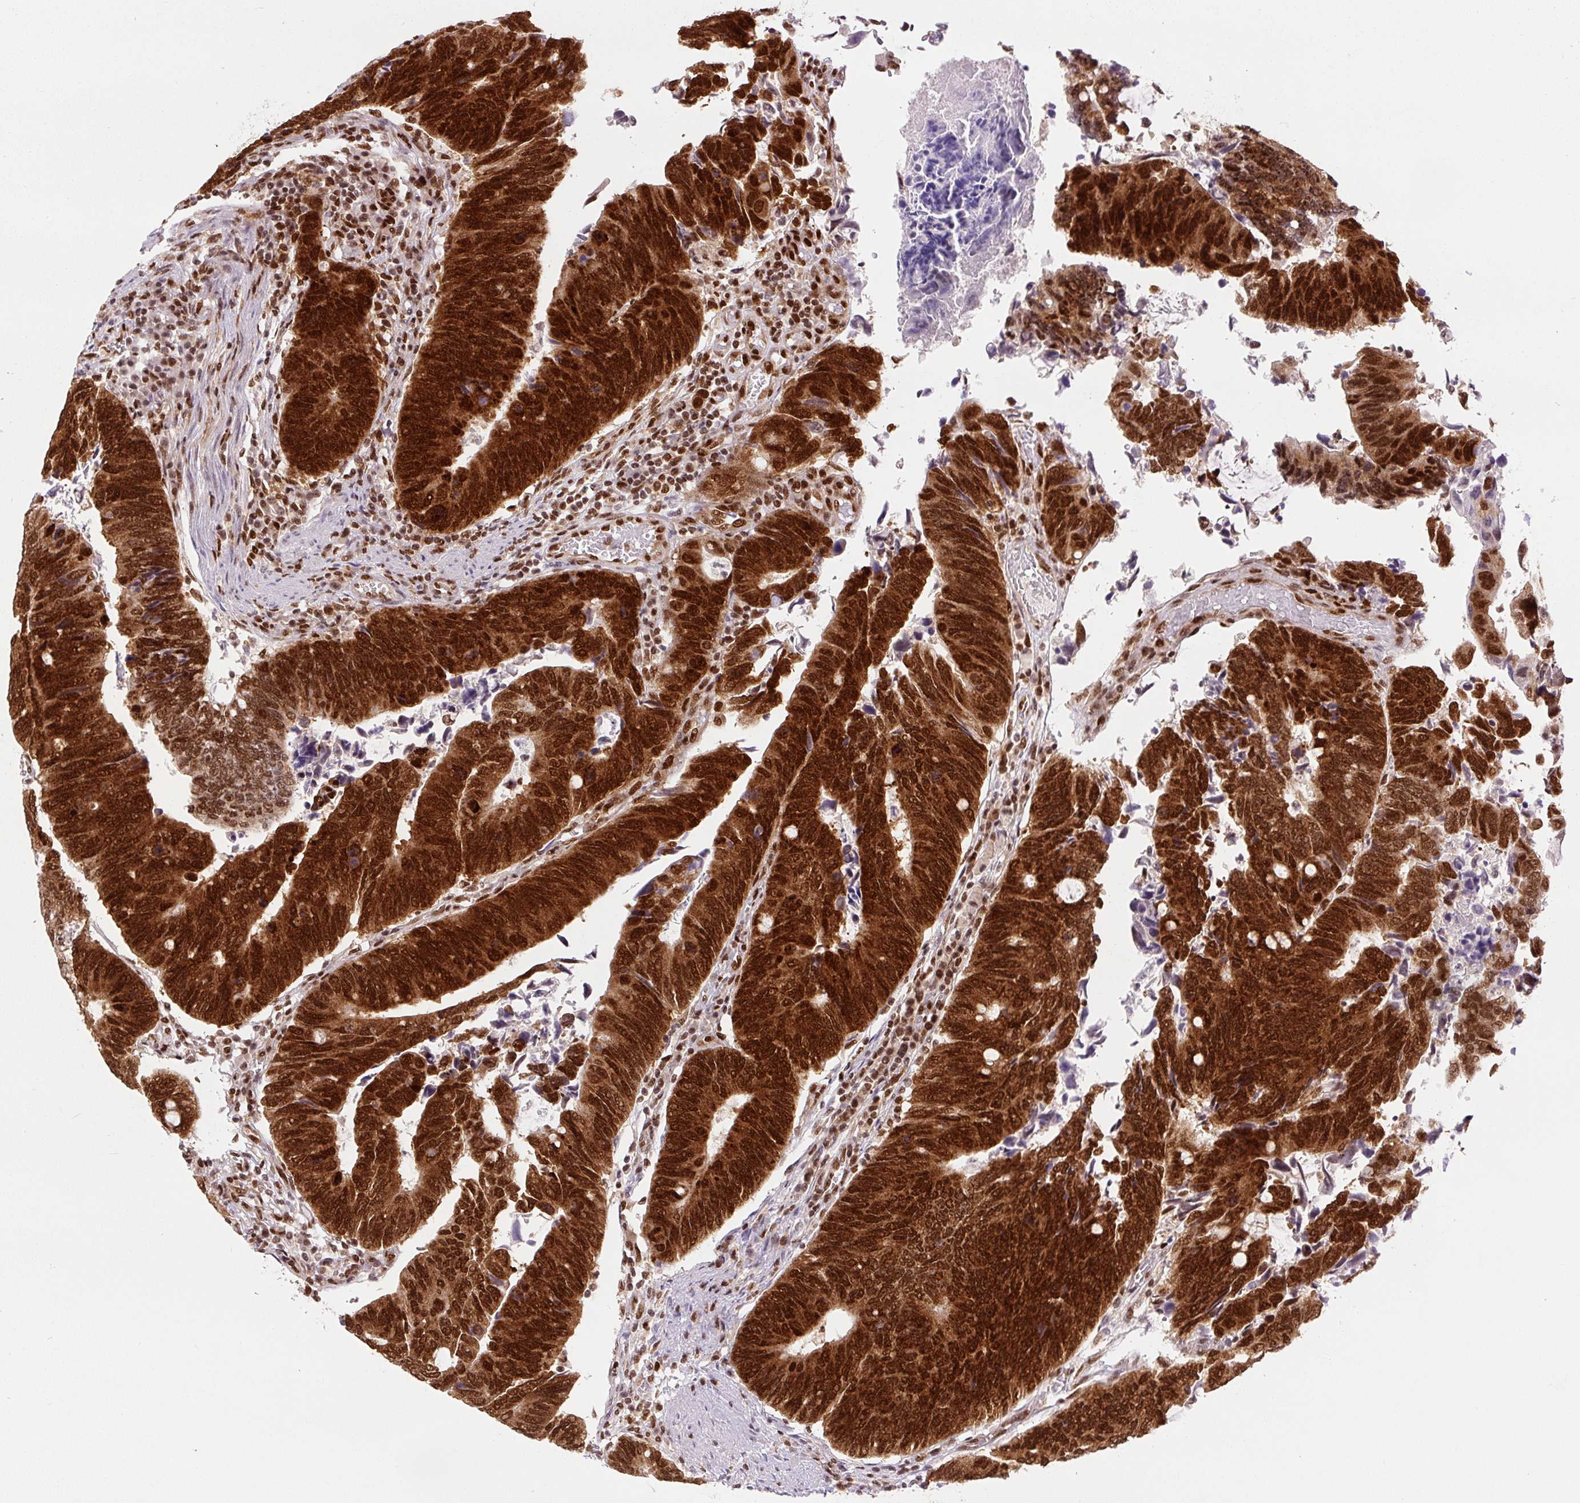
{"staining": {"intensity": "strong", "quantity": ">75%", "location": "cytoplasmic/membranous,nuclear"}, "tissue": "colorectal cancer", "cell_type": "Tumor cells", "image_type": "cancer", "snomed": [{"axis": "morphology", "description": "Adenocarcinoma, NOS"}, {"axis": "topography", "description": "Colon"}], "caption": "Colorectal cancer stained for a protein demonstrates strong cytoplasmic/membranous and nuclear positivity in tumor cells. (Brightfield microscopy of DAB IHC at high magnification).", "gene": "FUS", "patient": {"sex": "male", "age": 87}}